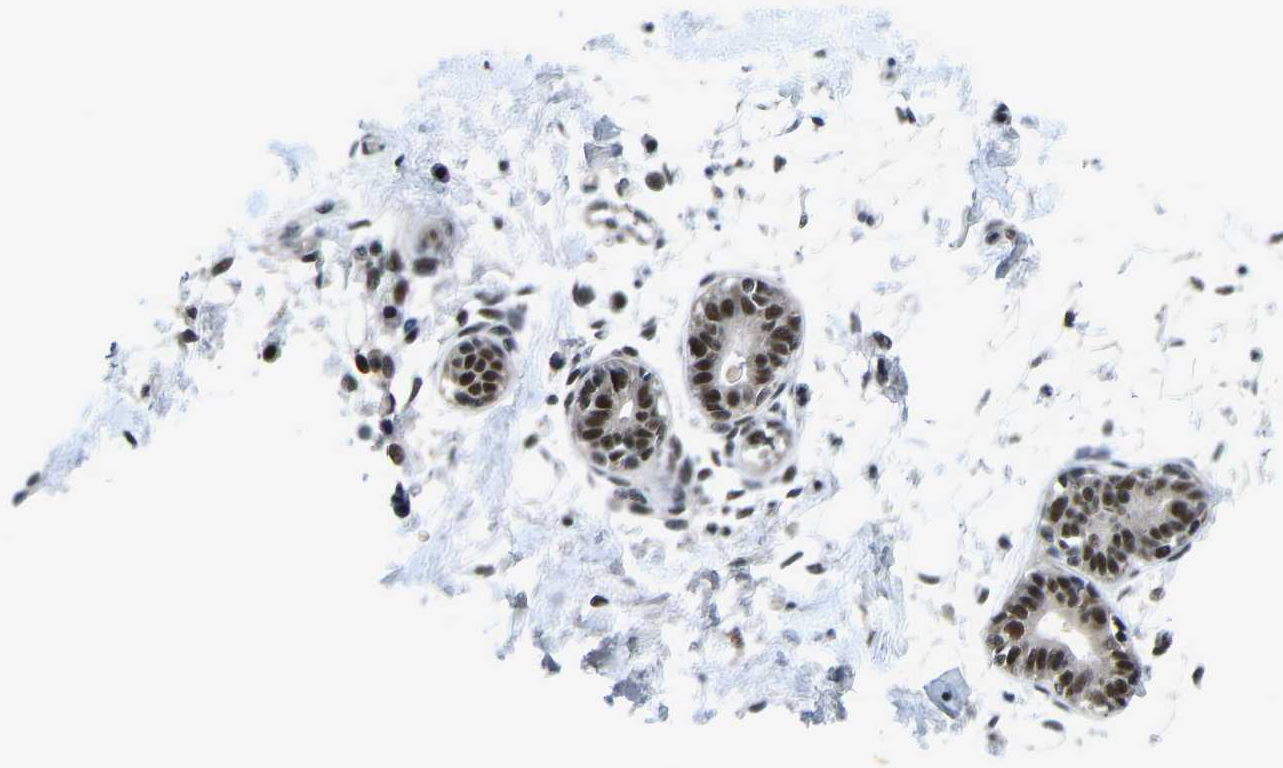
{"staining": {"intensity": "weak", "quantity": "25%-75%", "location": "nuclear"}, "tissue": "breast", "cell_type": "Adipocytes", "image_type": "normal", "snomed": [{"axis": "morphology", "description": "Normal tissue, NOS"}, {"axis": "topography", "description": "Breast"}], "caption": "IHC of normal breast exhibits low levels of weak nuclear expression in approximately 25%-75% of adipocytes.", "gene": "PRCC", "patient": {"sex": "female", "age": 45}}